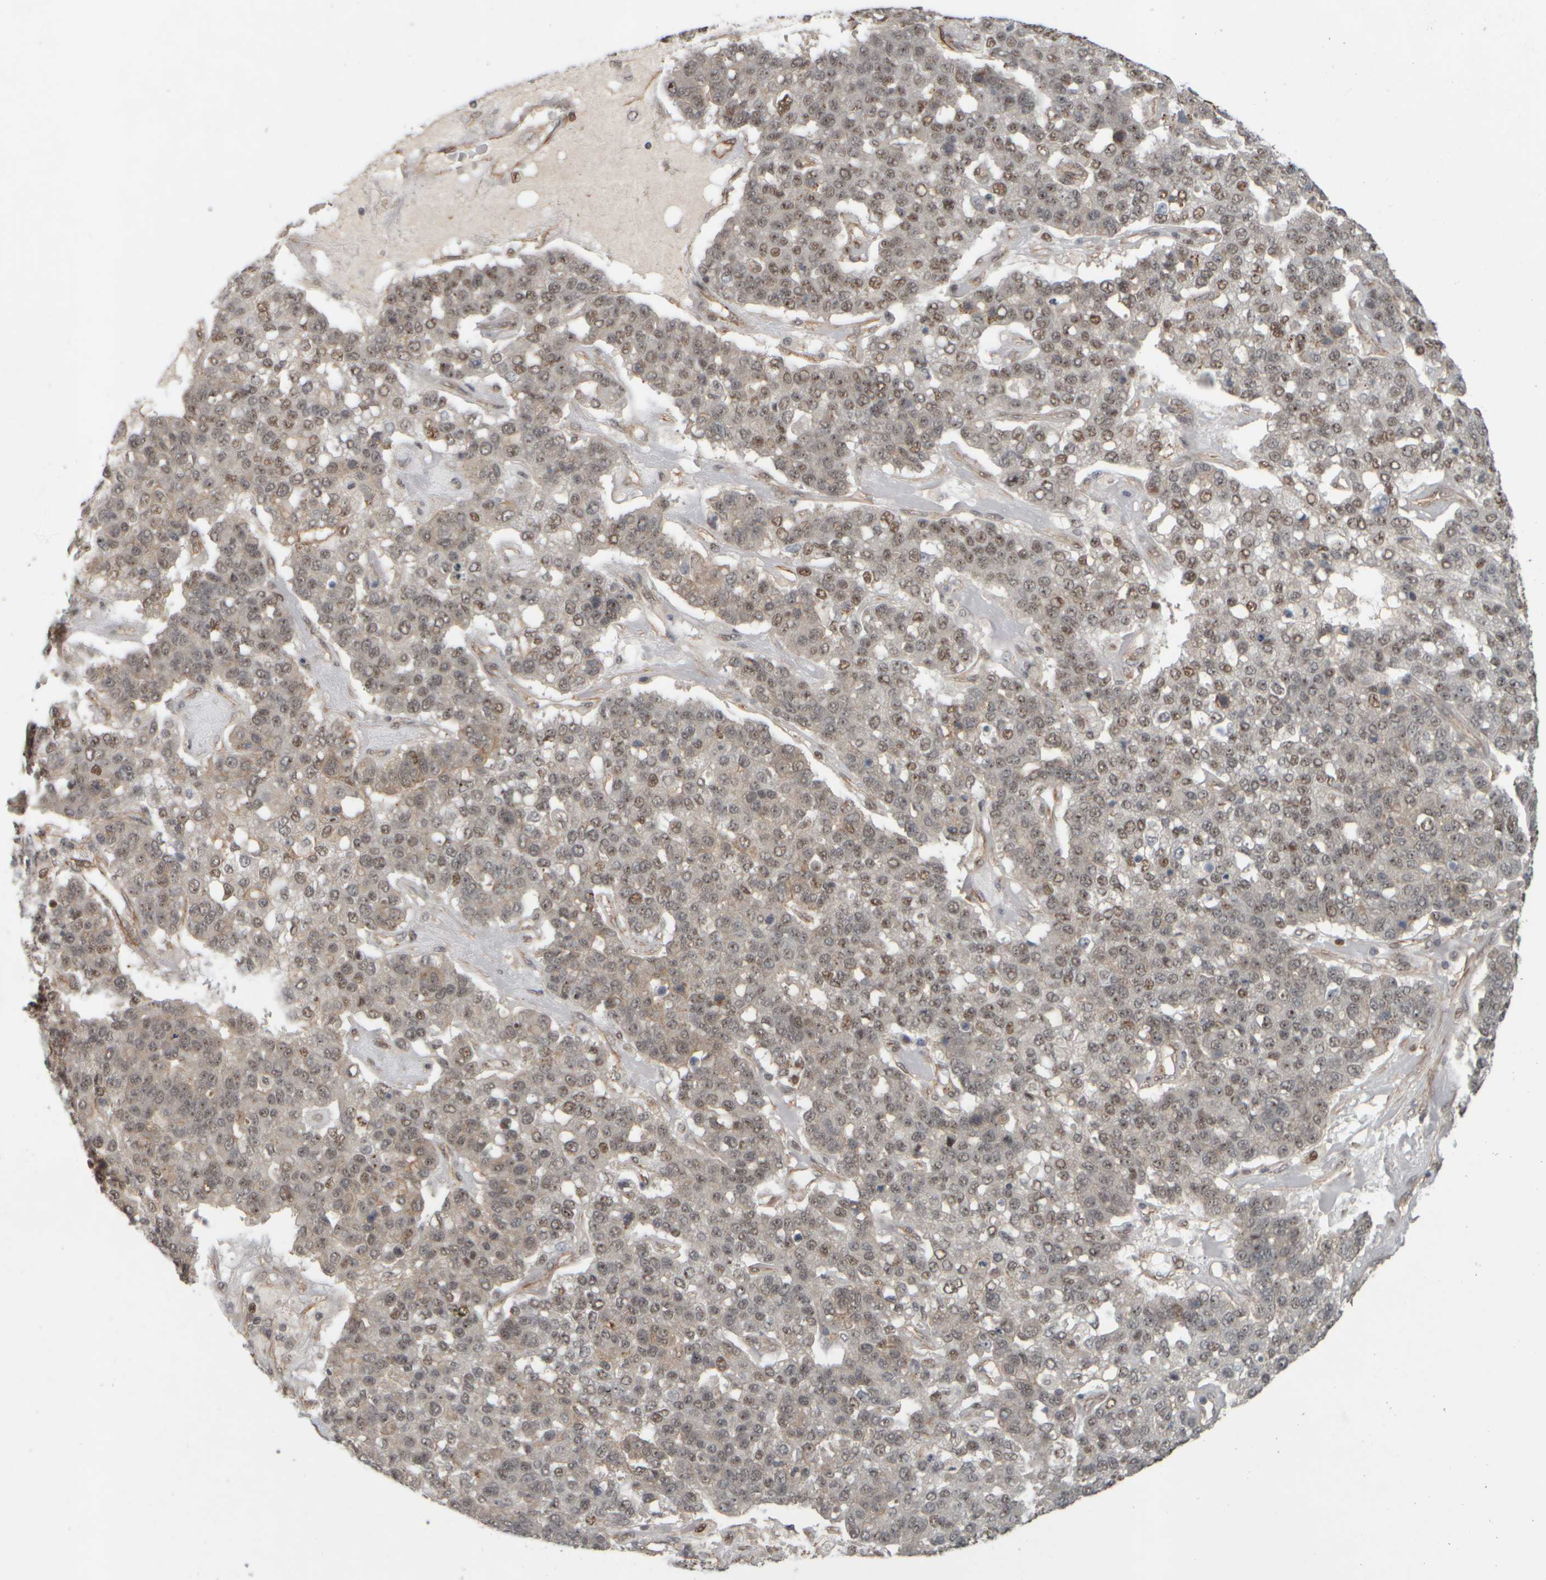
{"staining": {"intensity": "weak", "quantity": ">75%", "location": "nuclear"}, "tissue": "pancreatic cancer", "cell_type": "Tumor cells", "image_type": "cancer", "snomed": [{"axis": "morphology", "description": "Adenocarcinoma, NOS"}, {"axis": "topography", "description": "Pancreas"}], "caption": "Human pancreatic adenocarcinoma stained for a protein (brown) demonstrates weak nuclear positive positivity in about >75% of tumor cells.", "gene": "SYNRG", "patient": {"sex": "female", "age": 61}}